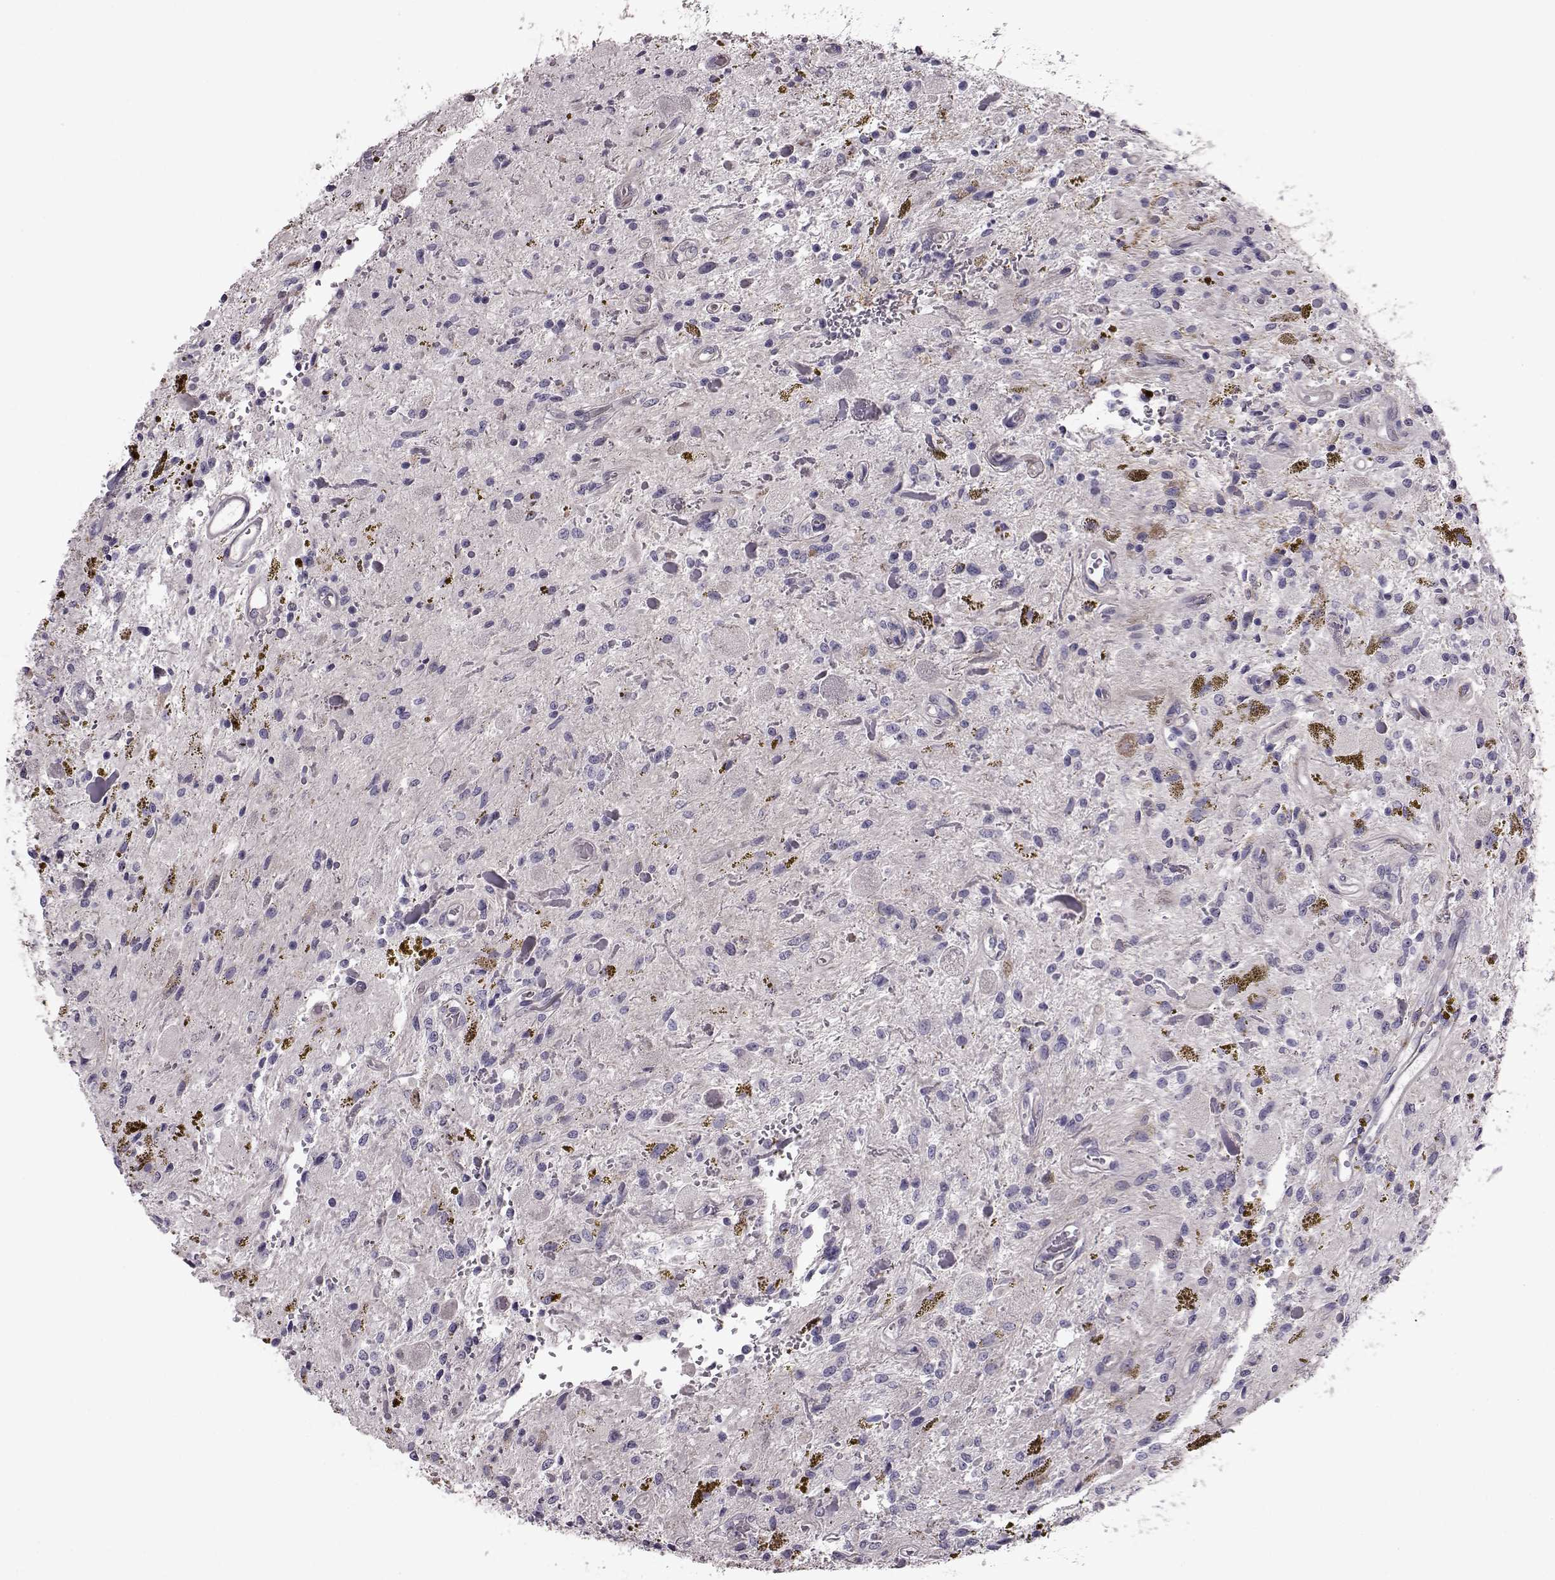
{"staining": {"intensity": "negative", "quantity": "none", "location": "none"}, "tissue": "glioma", "cell_type": "Tumor cells", "image_type": "cancer", "snomed": [{"axis": "morphology", "description": "Glioma, malignant, Low grade"}, {"axis": "topography", "description": "Cerebellum"}], "caption": "This is an immunohistochemistry histopathology image of glioma. There is no expression in tumor cells.", "gene": "SNTG1", "patient": {"sex": "female", "age": 14}}